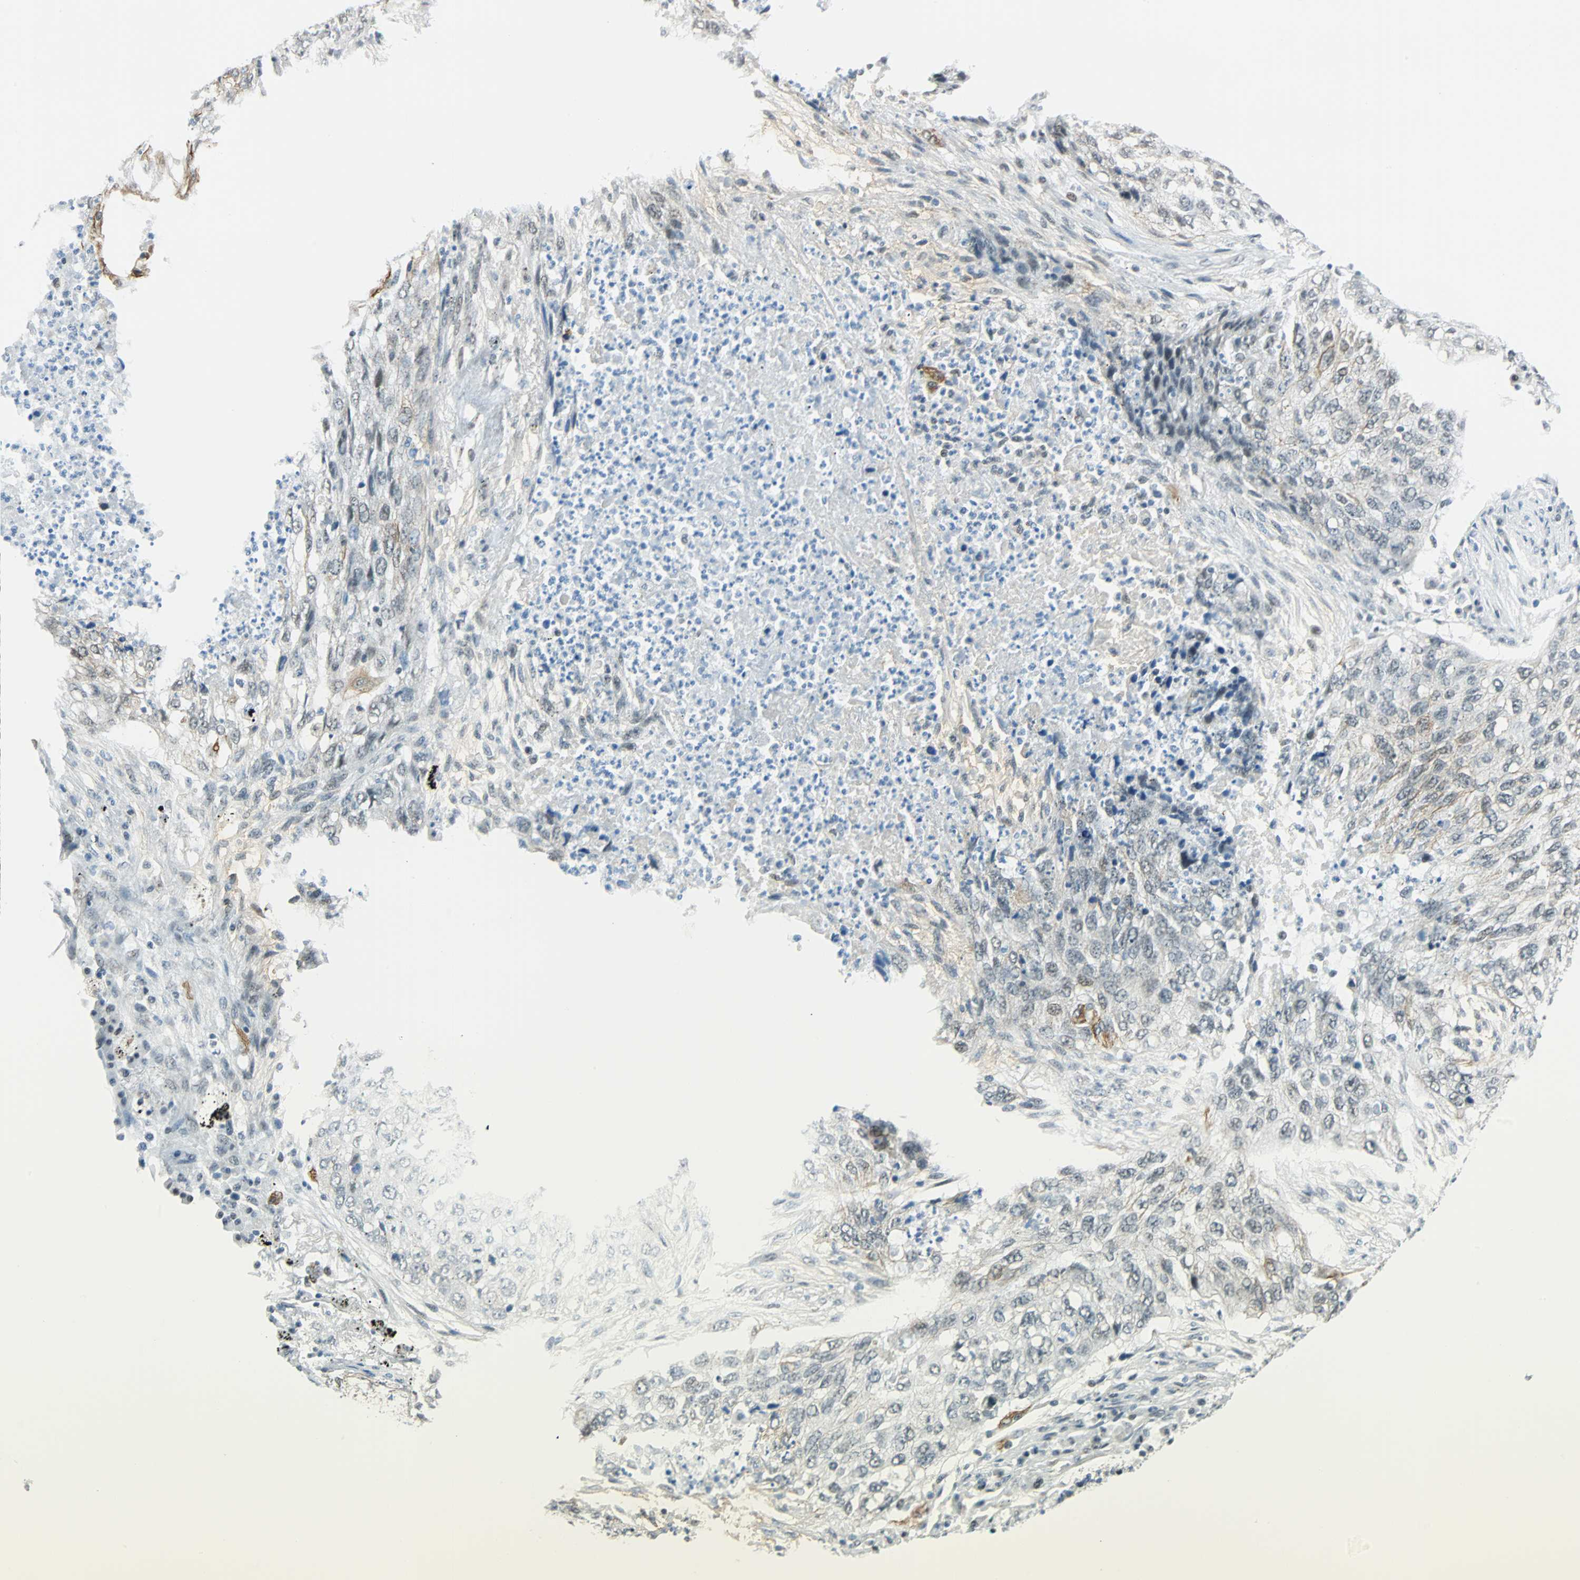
{"staining": {"intensity": "negative", "quantity": "none", "location": "none"}, "tissue": "lung cancer", "cell_type": "Tumor cells", "image_type": "cancer", "snomed": [{"axis": "morphology", "description": "Squamous cell carcinoma, NOS"}, {"axis": "topography", "description": "Lung"}], "caption": "A micrograph of human lung squamous cell carcinoma is negative for staining in tumor cells.", "gene": "NELFE", "patient": {"sex": "female", "age": 63}}